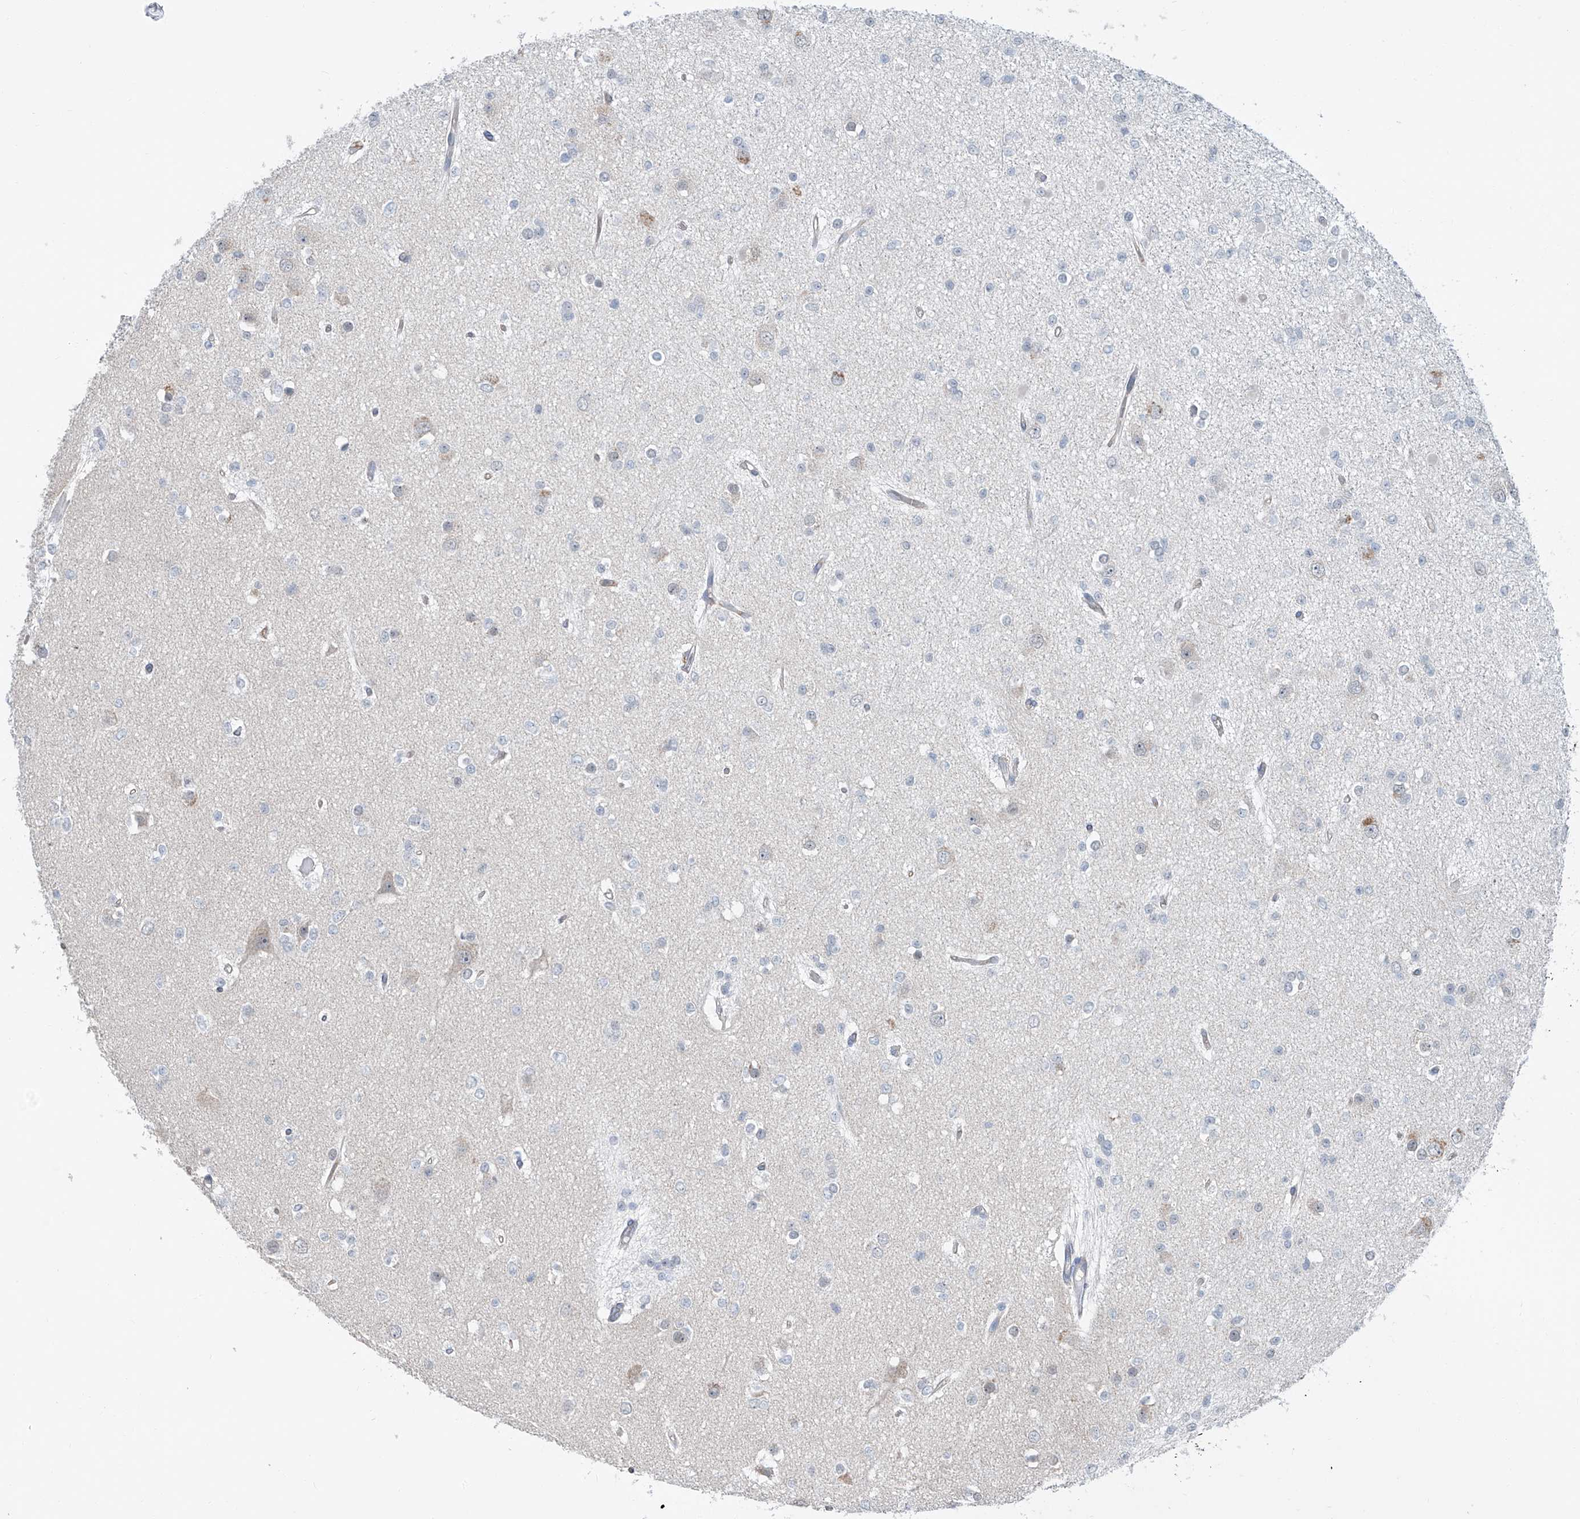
{"staining": {"intensity": "negative", "quantity": "none", "location": "none"}, "tissue": "glioma", "cell_type": "Tumor cells", "image_type": "cancer", "snomed": [{"axis": "morphology", "description": "Glioma, malignant, Low grade"}, {"axis": "topography", "description": "Brain"}], "caption": "Tumor cells are negative for brown protein staining in glioma. Brightfield microscopy of immunohistochemistry (IHC) stained with DAB (3,3'-diaminobenzidine) (brown) and hematoxylin (blue), captured at high magnification.", "gene": "KCNK10", "patient": {"sex": "female", "age": 22}}